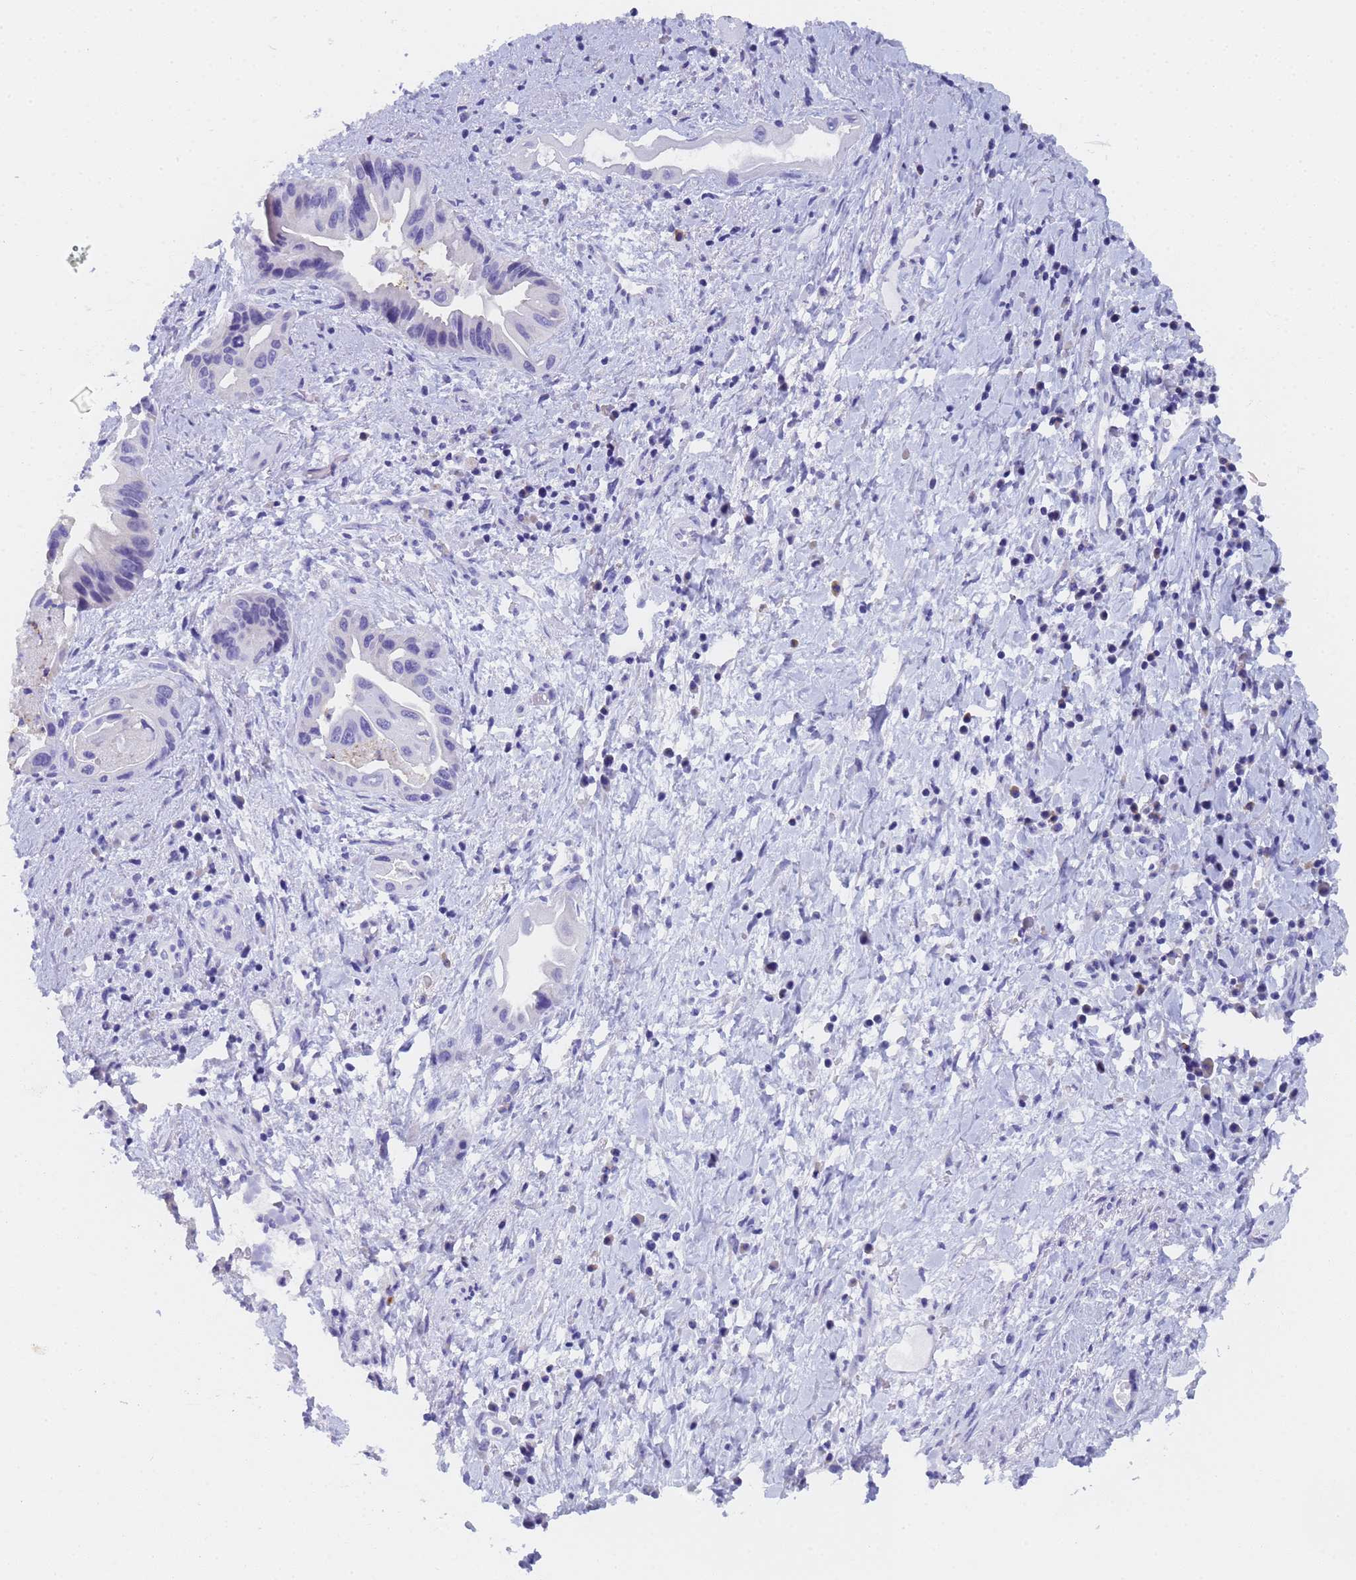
{"staining": {"intensity": "negative", "quantity": "none", "location": "none"}, "tissue": "pancreatic cancer", "cell_type": "Tumor cells", "image_type": "cancer", "snomed": [{"axis": "morphology", "description": "Adenocarcinoma, NOS"}, {"axis": "topography", "description": "Pancreas"}], "caption": "This is a image of immunohistochemistry (IHC) staining of pancreatic cancer (adenocarcinoma), which shows no positivity in tumor cells.", "gene": "STATH", "patient": {"sex": "female", "age": 77}}